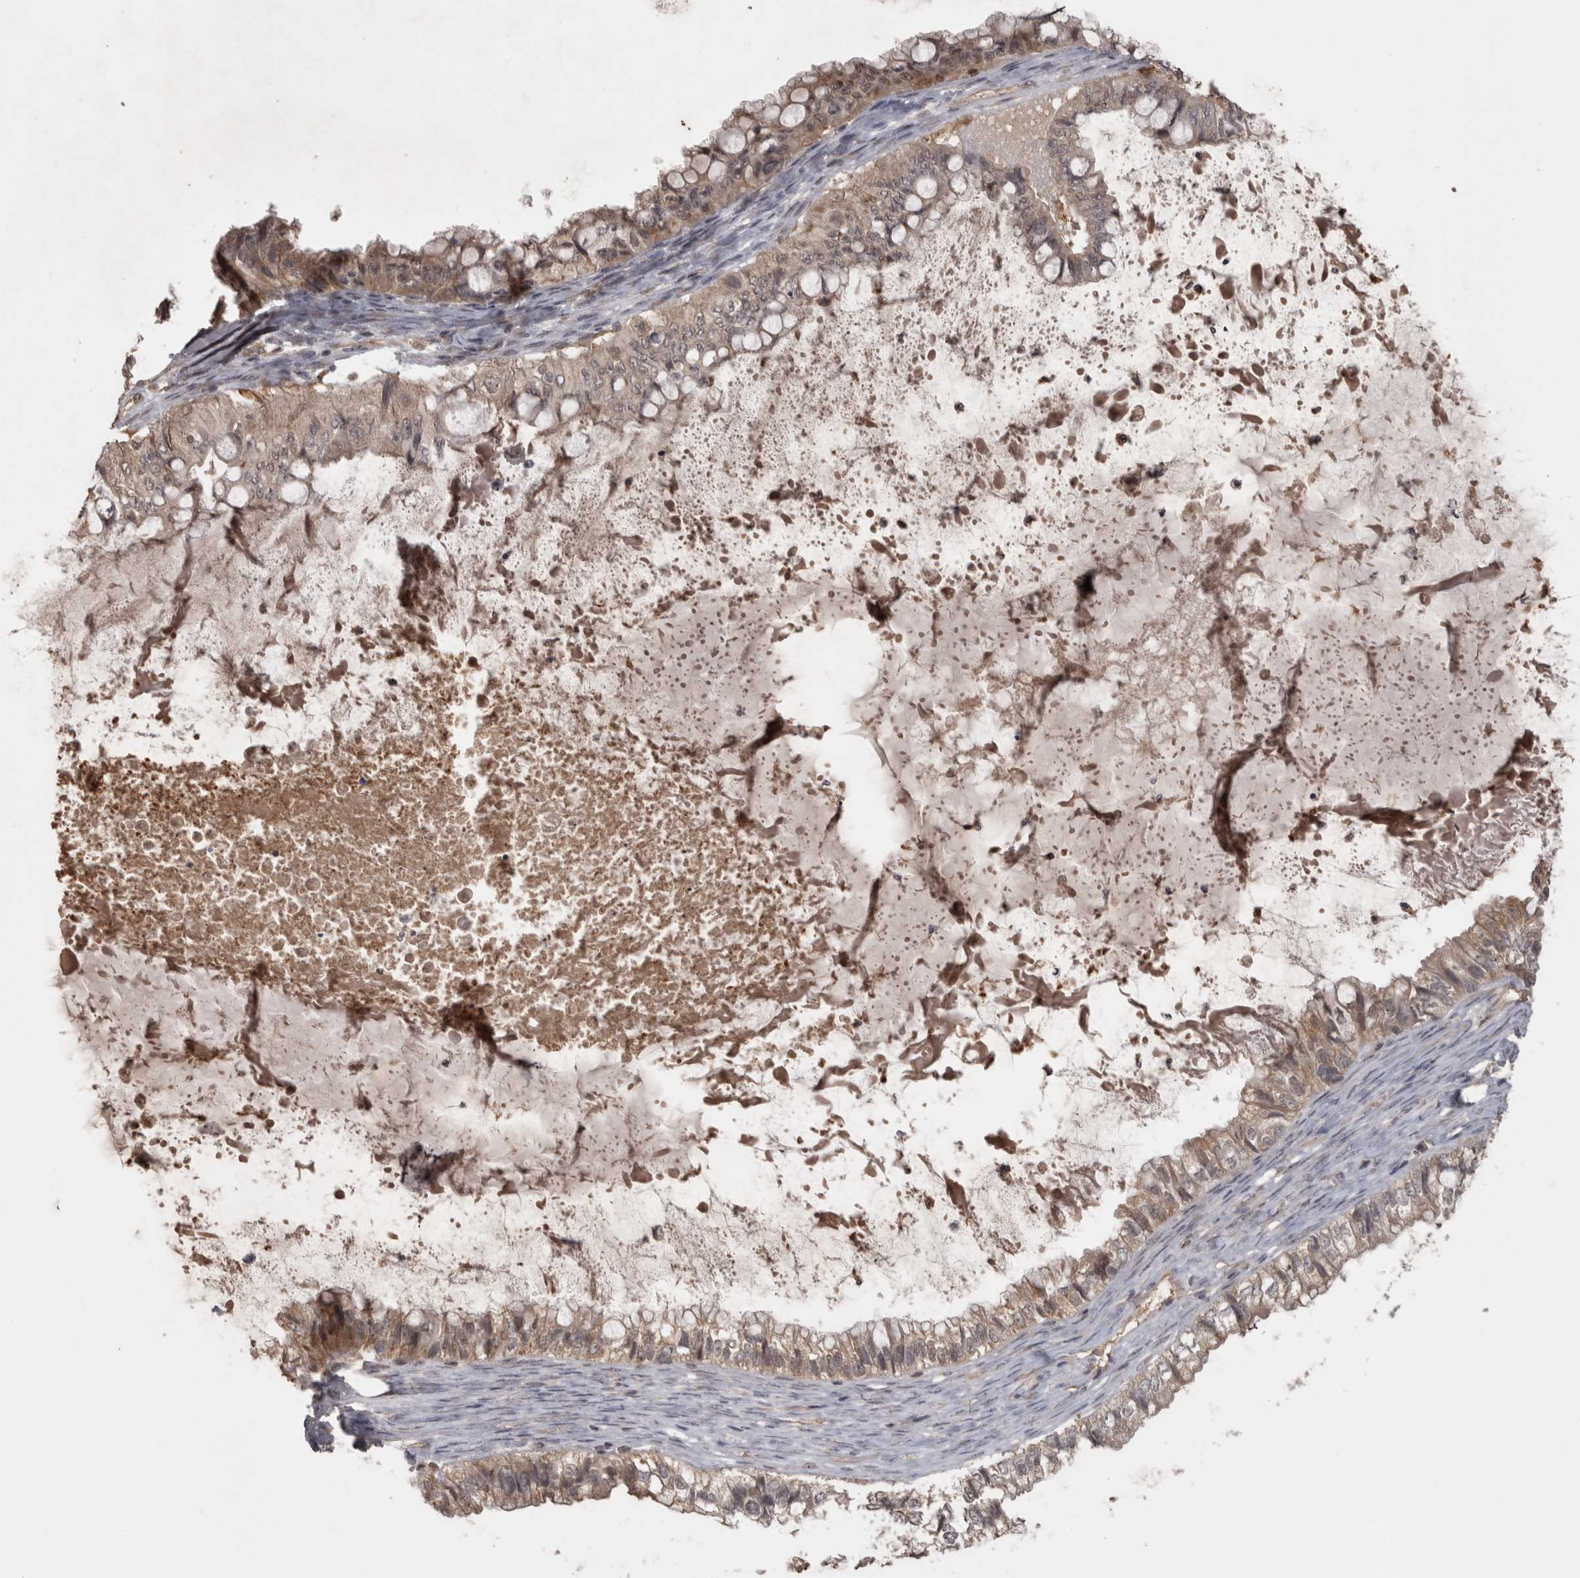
{"staining": {"intensity": "weak", "quantity": ">75%", "location": "cytoplasmic/membranous"}, "tissue": "ovarian cancer", "cell_type": "Tumor cells", "image_type": "cancer", "snomed": [{"axis": "morphology", "description": "Cystadenocarcinoma, mucinous, NOS"}, {"axis": "topography", "description": "Ovary"}], "caption": "Tumor cells reveal low levels of weak cytoplasmic/membranous staining in approximately >75% of cells in human mucinous cystadenocarcinoma (ovarian).", "gene": "MICU3", "patient": {"sex": "female", "age": 80}}